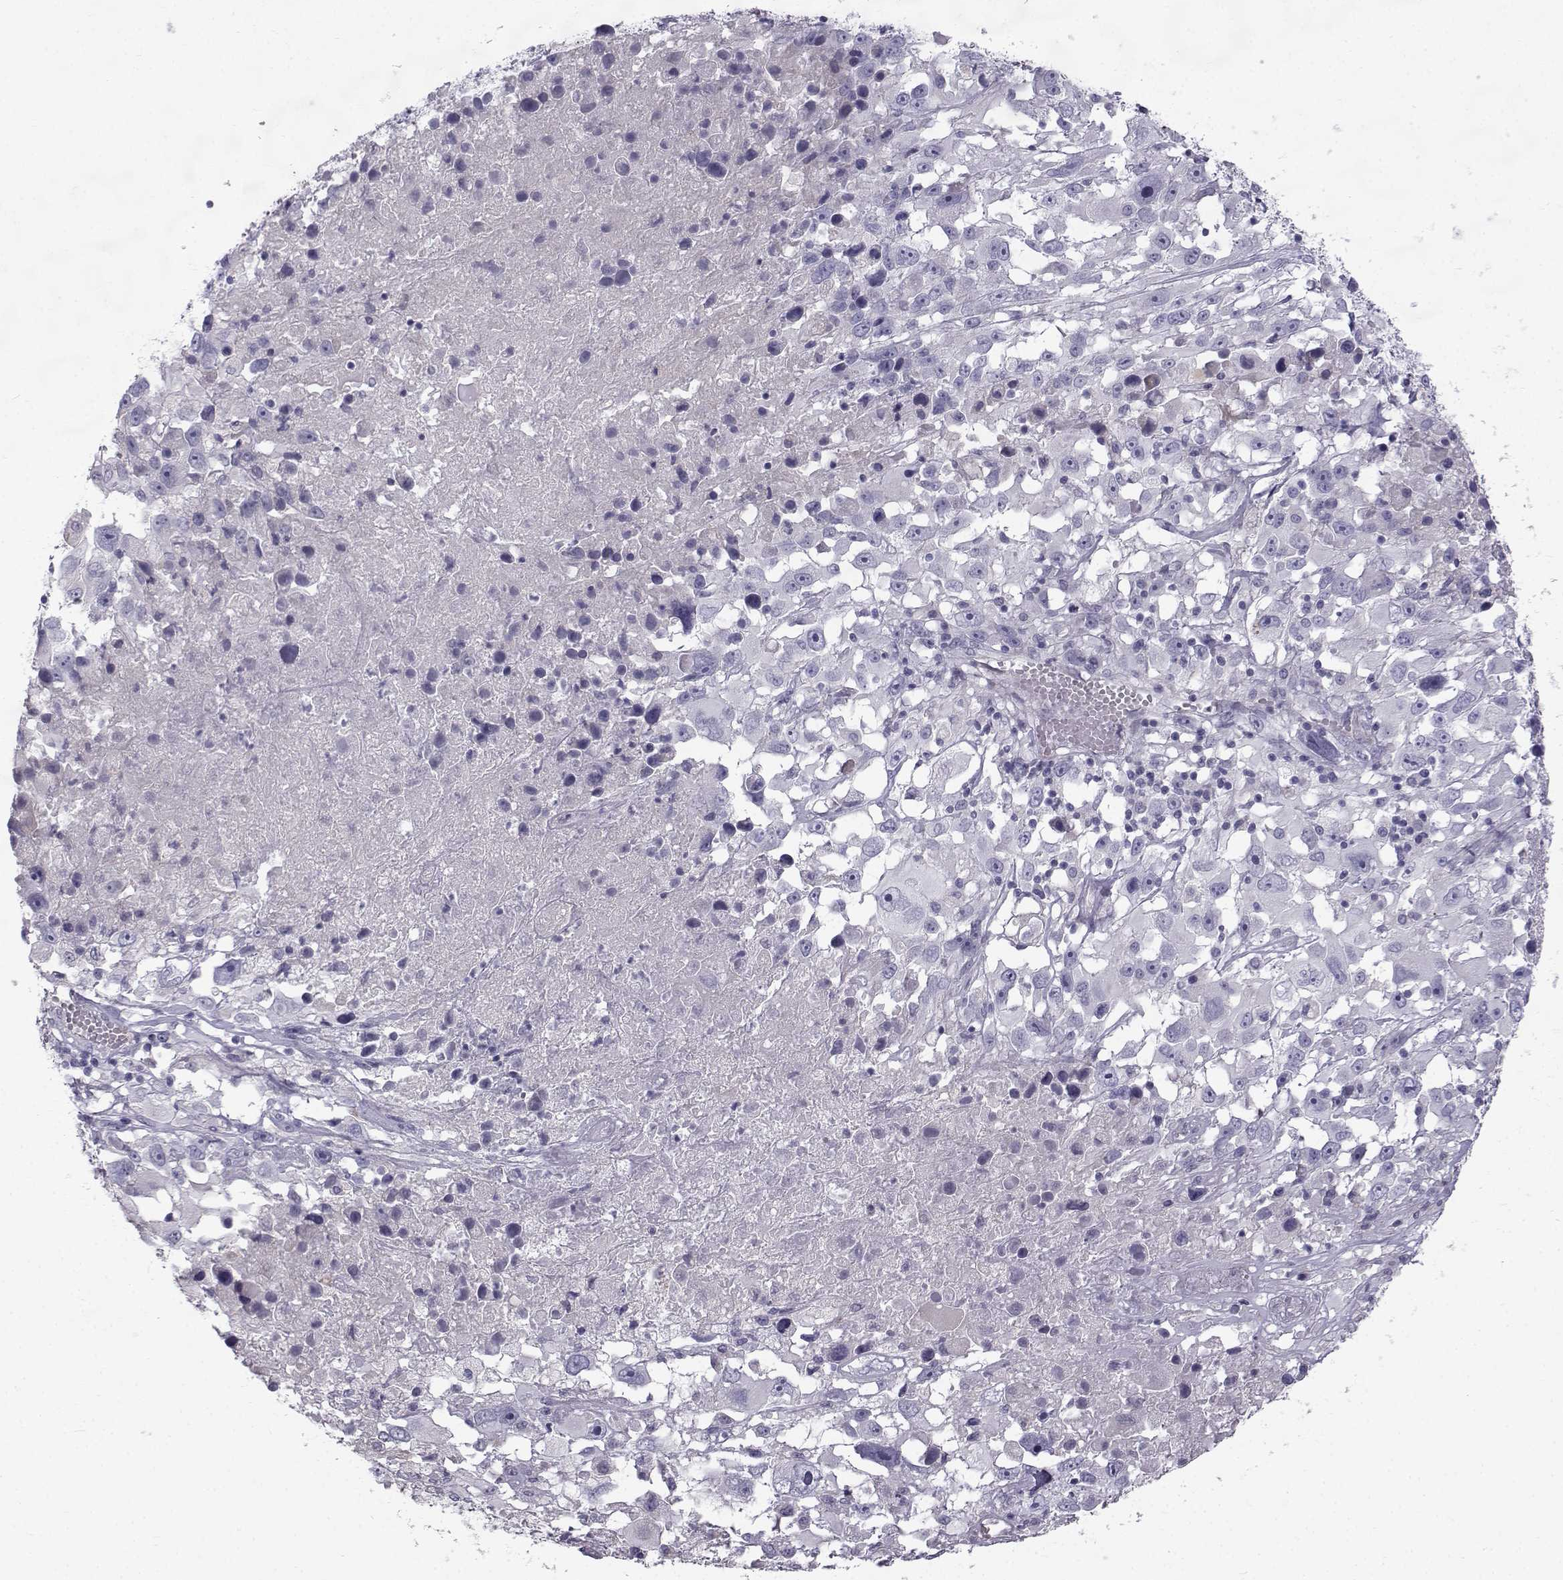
{"staining": {"intensity": "negative", "quantity": "none", "location": "none"}, "tissue": "melanoma", "cell_type": "Tumor cells", "image_type": "cancer", "snomed": [{"axis": "morphology", "description": "Malignant melanoma, Metastatic site"}, {"axis": "topography", "description": "Soft tissue"}], "caption": "This is a image of immunohistochemistry staining of malignant melanoma (metastatic site), which shows no staining in tumor cells.", "gene": "CALCR", "patient": {"sex": "male", "age": 50}}